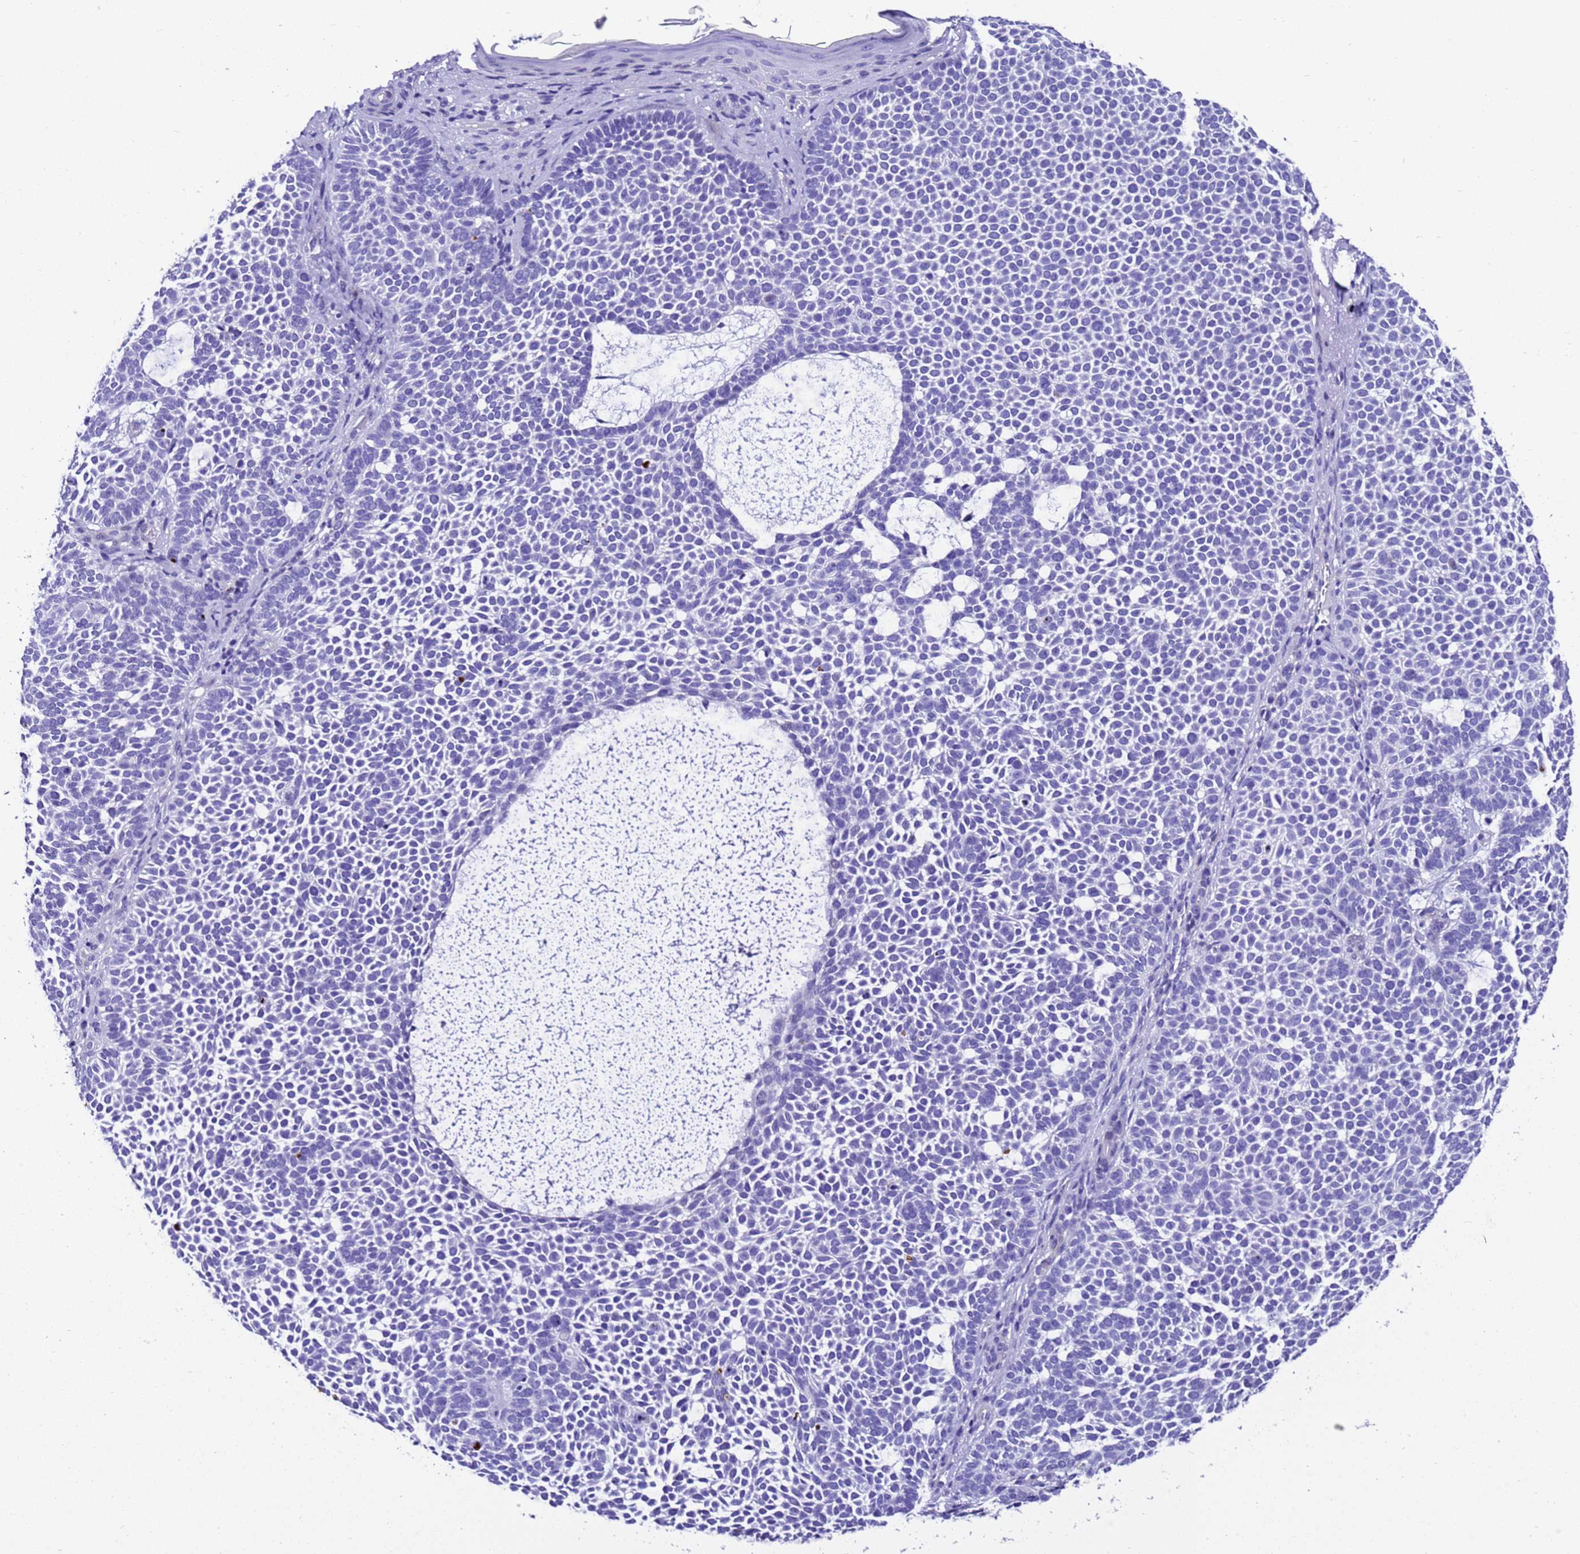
{"staining": {"intensity": "negative", "quantity": "none", "location": "none"}, "tissue": "skin cancer", "cell_type": "Tumor cells", "image_type": "cancer", "snomed": [{"axis": "morphology", "description": "Basal cell carcinoma"}, {"axis": "topography", "description": "Skin"}], "caption": "Skin cancer stained for a protein using IHC exhibits no expression tumor cells.", "gene": "ZNF417", "patient": {"sex": "female", "age": 77}}